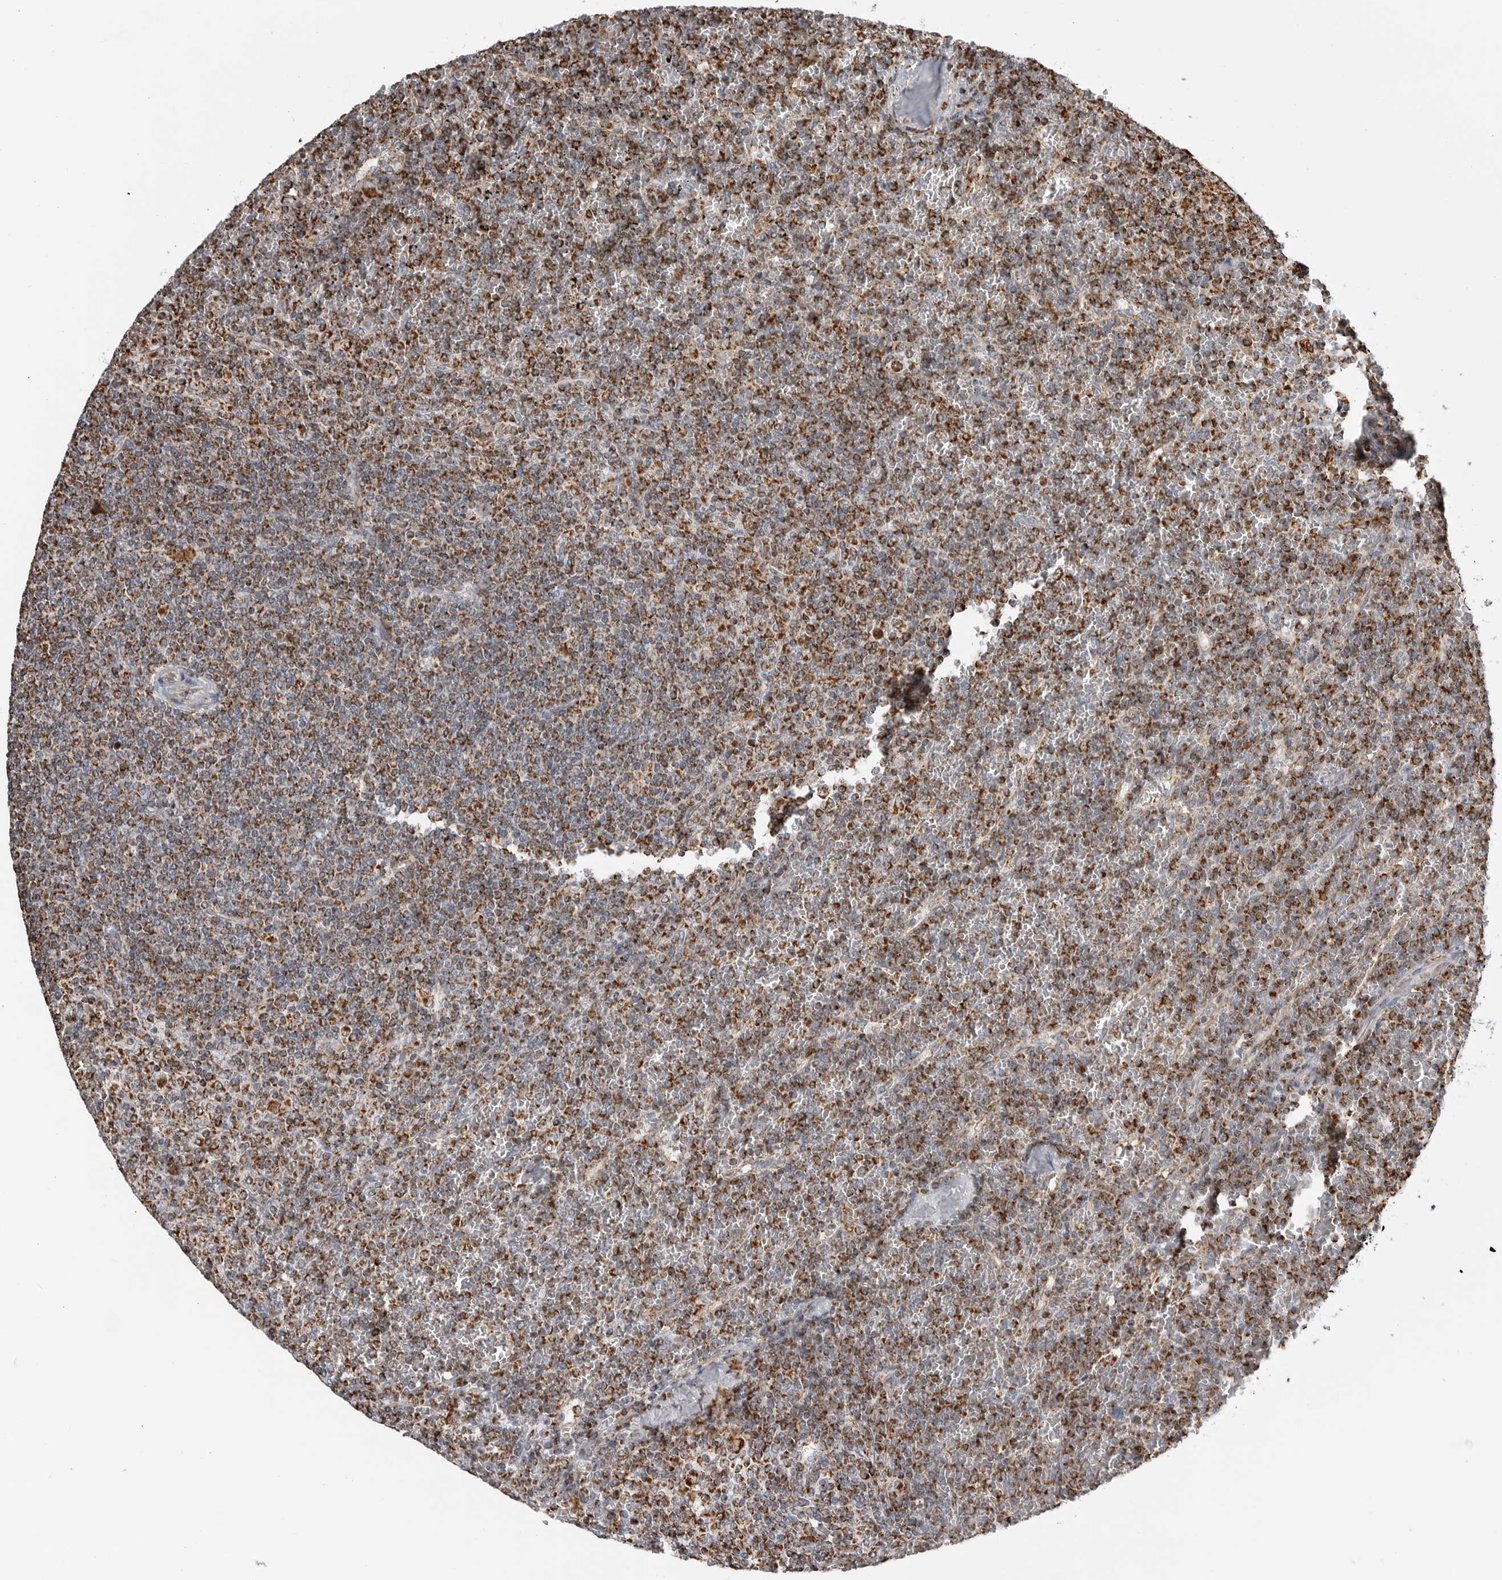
{"staining": {"intensity": "strong", "quantity": ">75%", "location": "cytoplasmic/membranous"}, "tissue": "lymphoma", "cell_type": "Tumor cells", "image_type": "cancer", "snomed": [{"axis": "morphology", "description": "Malignant lymphoma, non-Hodgkin's type, Low grade"}, {"axis": "topography", "description": "Spleen"}], "caption": "Strong cytoplasmic/membranous staining for a protein is seen in about >75% of tumor cells of low-grade malignant lymphoma, non-Hodgkin's type using IHC.", "gene": "COX5A", "patient": {"sex": "female", "age": 19}}